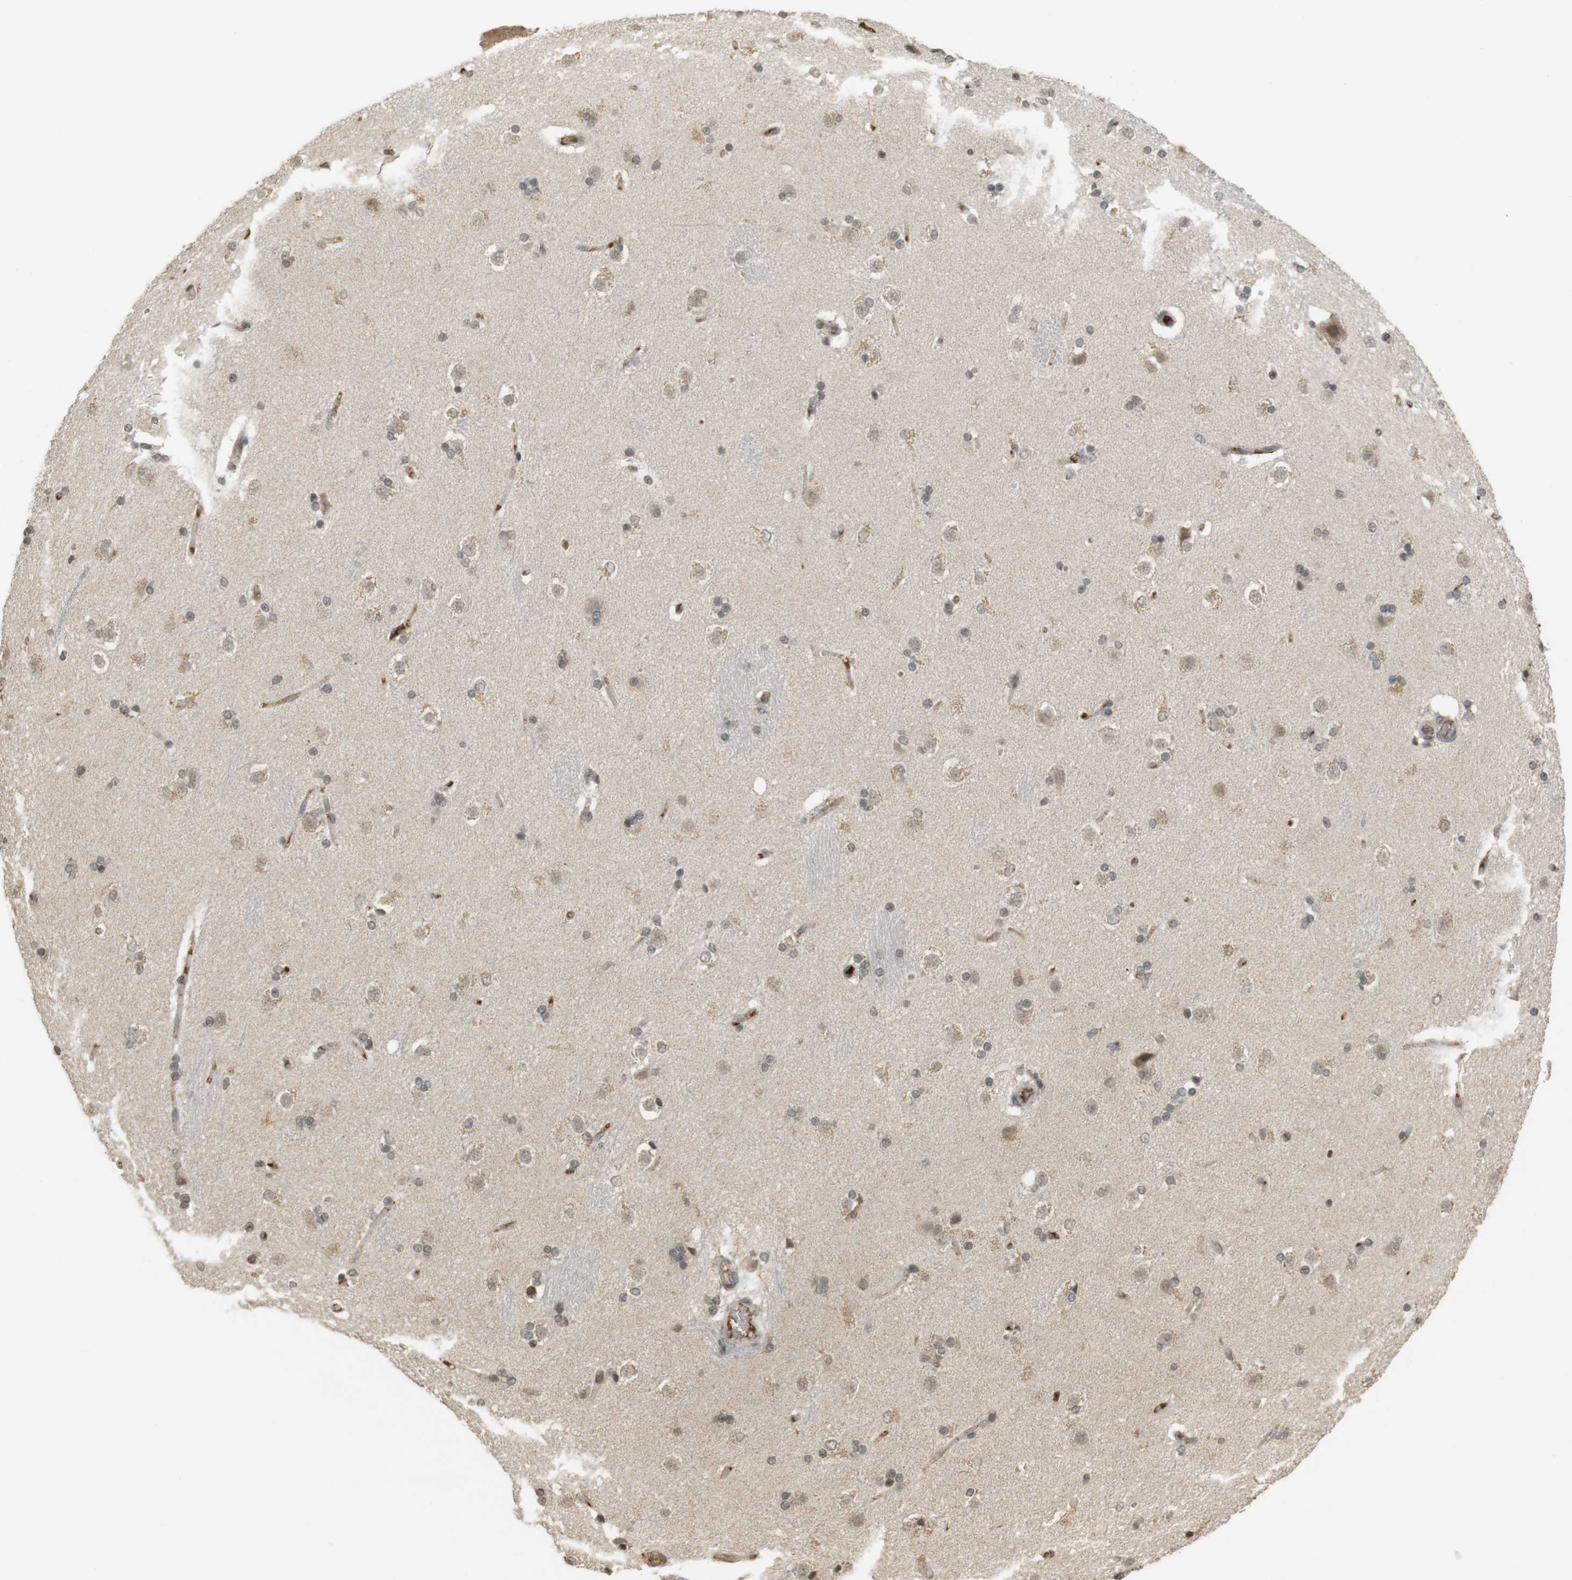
{"staining": {"intensity": "moderate", "quantity": ">75%", "location": "nuclear"}, "tissue": "caudate", "cell_type": "Glial cells", "image_type": "normal", "snomed": [{"axis": "morphology", "description": "Normal tissue, NOS"}, {"axis": "topography", "description": "Lateral ventricle wall"}], "caption": "IHC image of unremarkable caudate: human caudate stained using immunohistochemistry displays medium levels of moderate protein expression localized specifically in the nuclear of glial cells, appearing as a nuclear brown color.", "gene": "SRR", "patient": {"sex": "female", "age": 19}}